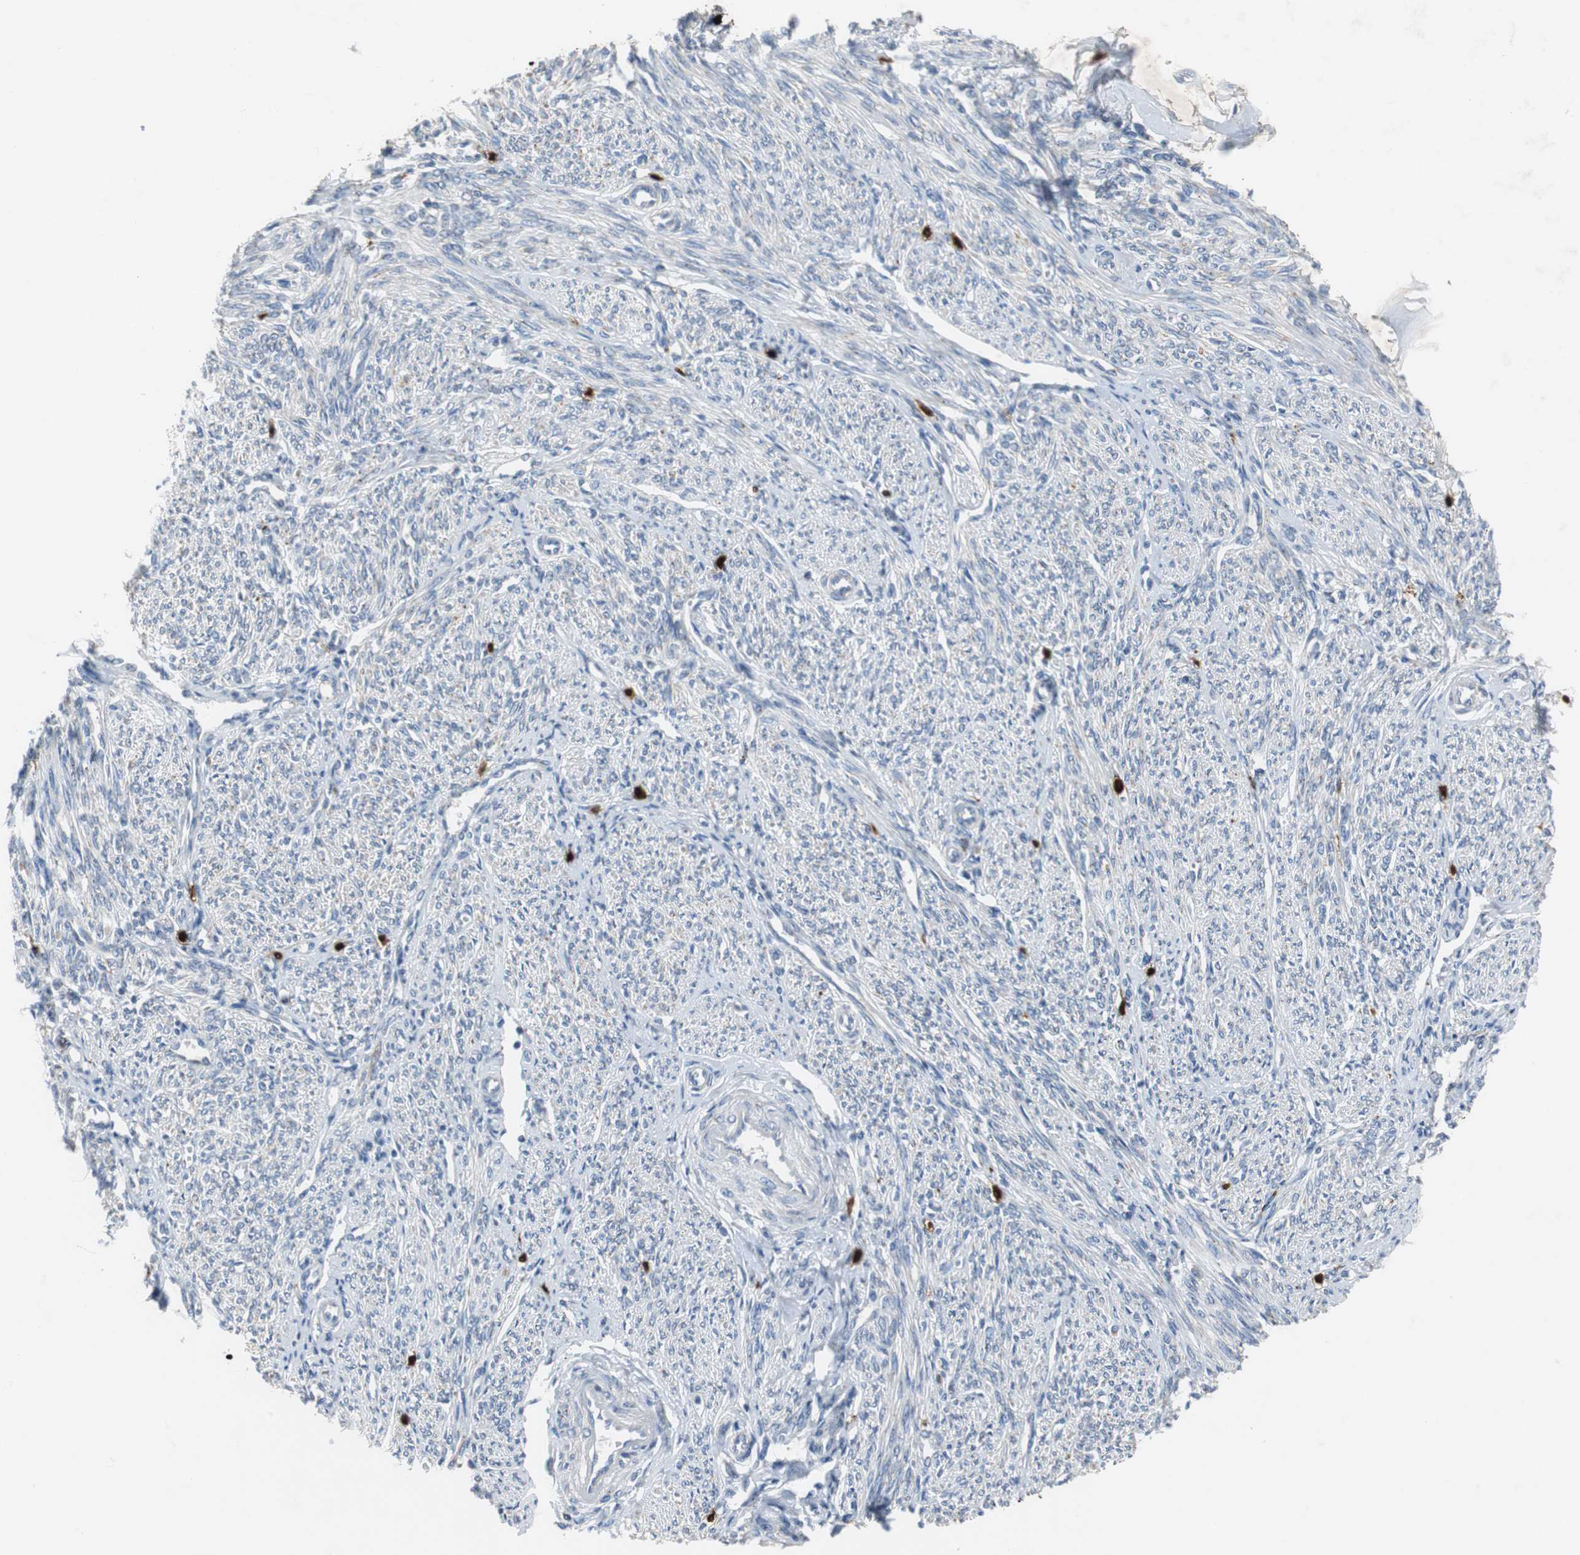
{"staining": {"intensity": "negative", "quantity": "none", "location": "none"}, "tissue": "smooth muscle", "cell_type": "Smooth muscle cells", "image_type": "normal", "snomed": [{"axis": "morphology", "description": "Normal tissue, NOS"}, {"axis": "topography", "description": "Smooth muscle"}], "caption": "Smooth muscle cells show no significant protein positivity in benign smooth muscle. (Brightfield microscopy of DAB (3,3'-diaminobenzidine) immunohistochemistry at high magnification).", "gene": "CALB2", "patient": {"sex": "female", "age": 65}}